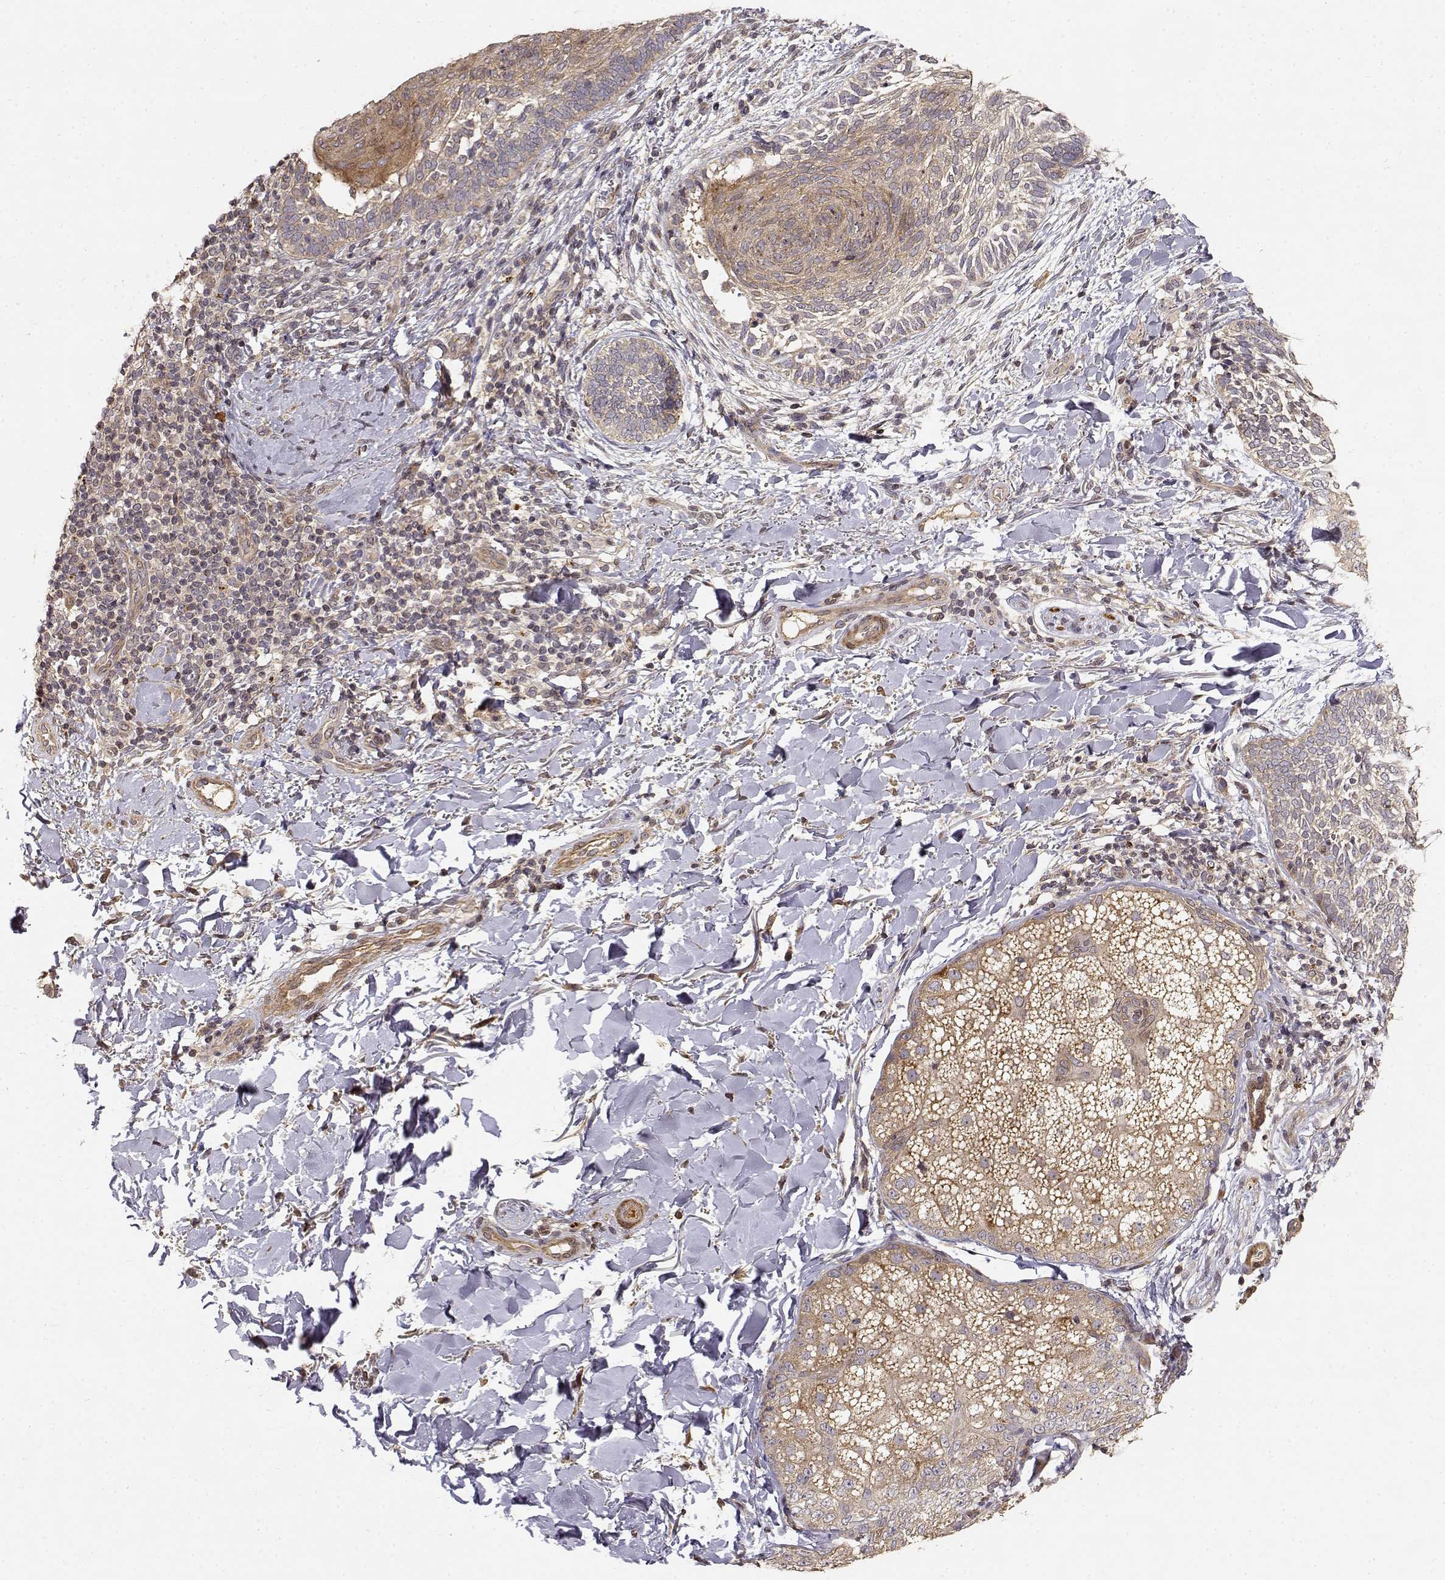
{"staining": {"intensity": "weak", "quantity": ">75%", "location": "cytoplasmic/membranous"}, "tissue": "skin cancer", "cell_type": "Tumor cells", "image_type": "cancer", "snomed": [{"axis": "morphology", "description": "Normal tissue, NOS"}, {"axis": "morphology", "description": "Basal cell carcinoma"}, {"axis": "topography", "description": "Skin"}], "caption": "A micrograph of human skin cancer stained for a protein reveals weak cytoplasmic/membranous brown staining in tumor cells. The staining is performed using DAB brown chromogen to label protein expression. The nuclei are counter-stained blue using hematoxylin.", "gene": "PICK1", "patient": {"sex": "male", "age": 46}}